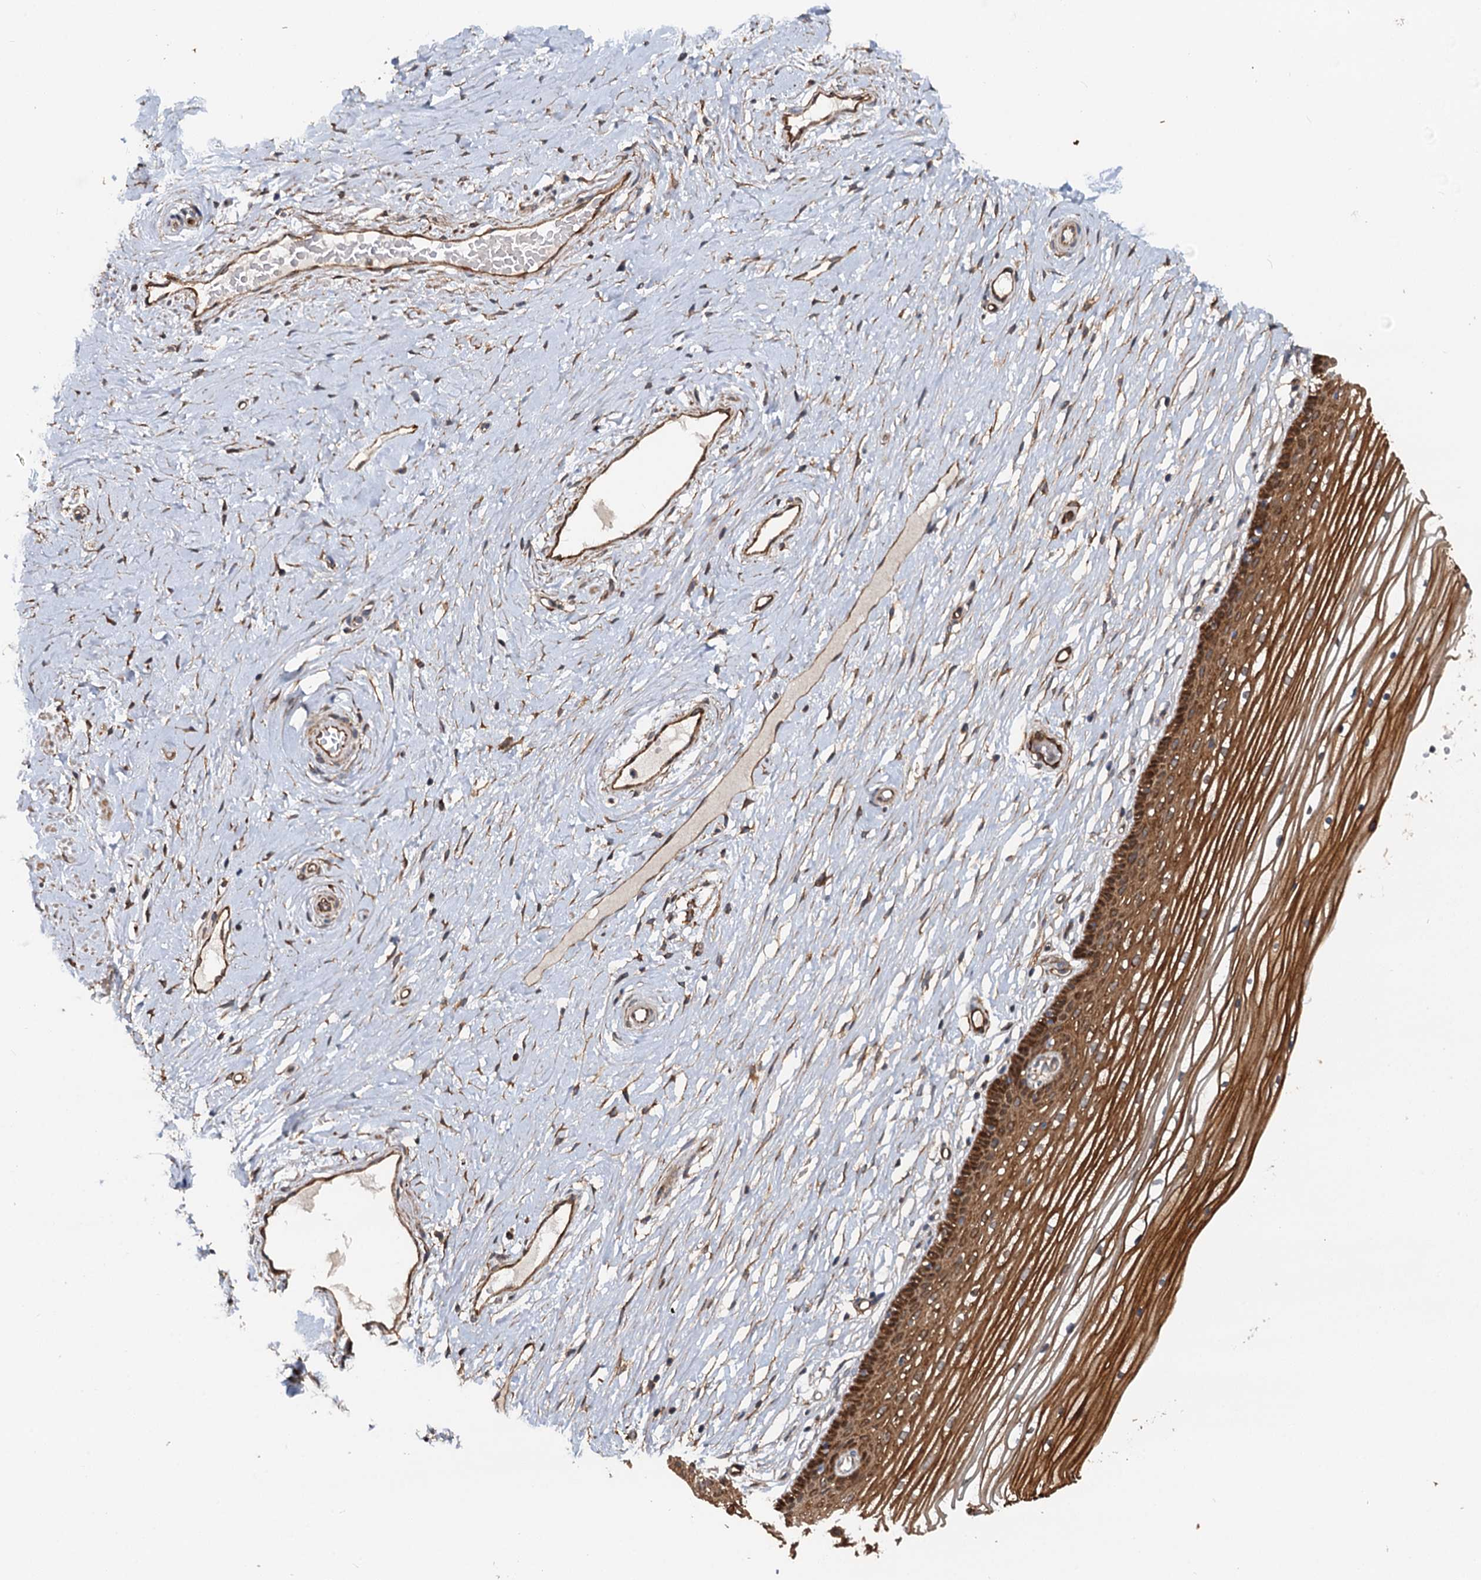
{"staining": {"intensity": "strong", "quantity": ">75%", "location": "cytoplasmic/membranous"}, "tissue": "vagina", "cell_type": "Squamous epithelial cells", "image_type": "normal", "snomed": [{"axis": "morphology", "description": "Normal tissue, NOS"}, {"axis": "topography", "description": "Vagina"}, {"axis": "topography", "description": "Cervix"}], "caption": "An IHC micrograph of benign tissue is shown. Protein staining in brown highlights strong cytoplasmic/membranous positivity in vagina within squamous epithelial cells.", "gene": "LRRK2", "patient": {"sex": "female", "age": 40}}